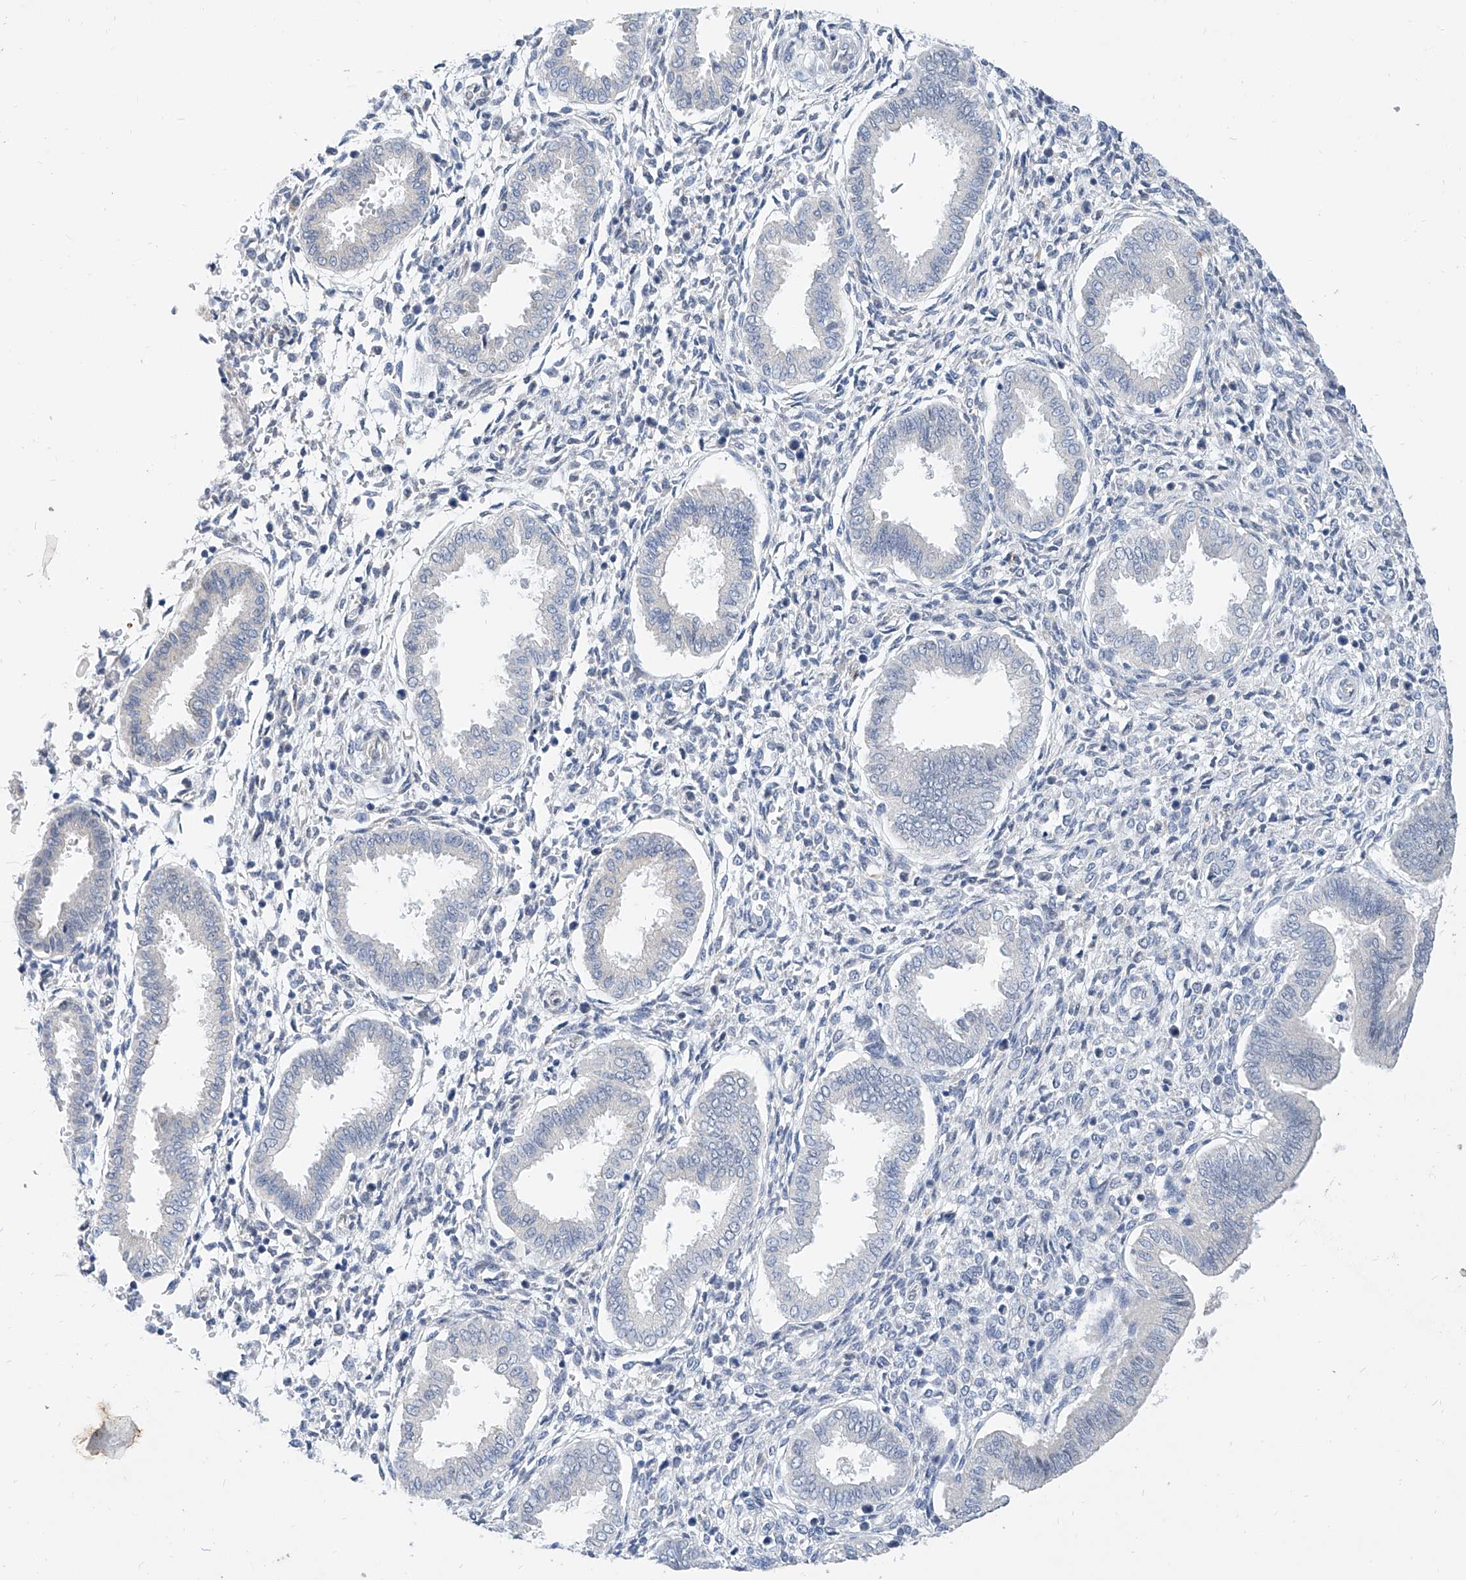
{"staining": {"intensity": "negative", "quantity": "none", "location": "none"}, "tissue": "endometrium", "cell_type": "Cells in endometrial stroma", "image_type": "normal", "snomed": [{"axis": "morphology", "description": "Normal tissue, NOS"}, {"axis": "topography", "description": "Endometrium"}], "caption": "Human endometrium stained for a protein using immunohistochemistry shows no positivity in cells in endometrial stroma.", "gene": "BPTF", "patient": {"sex": "female", "age": 24}}